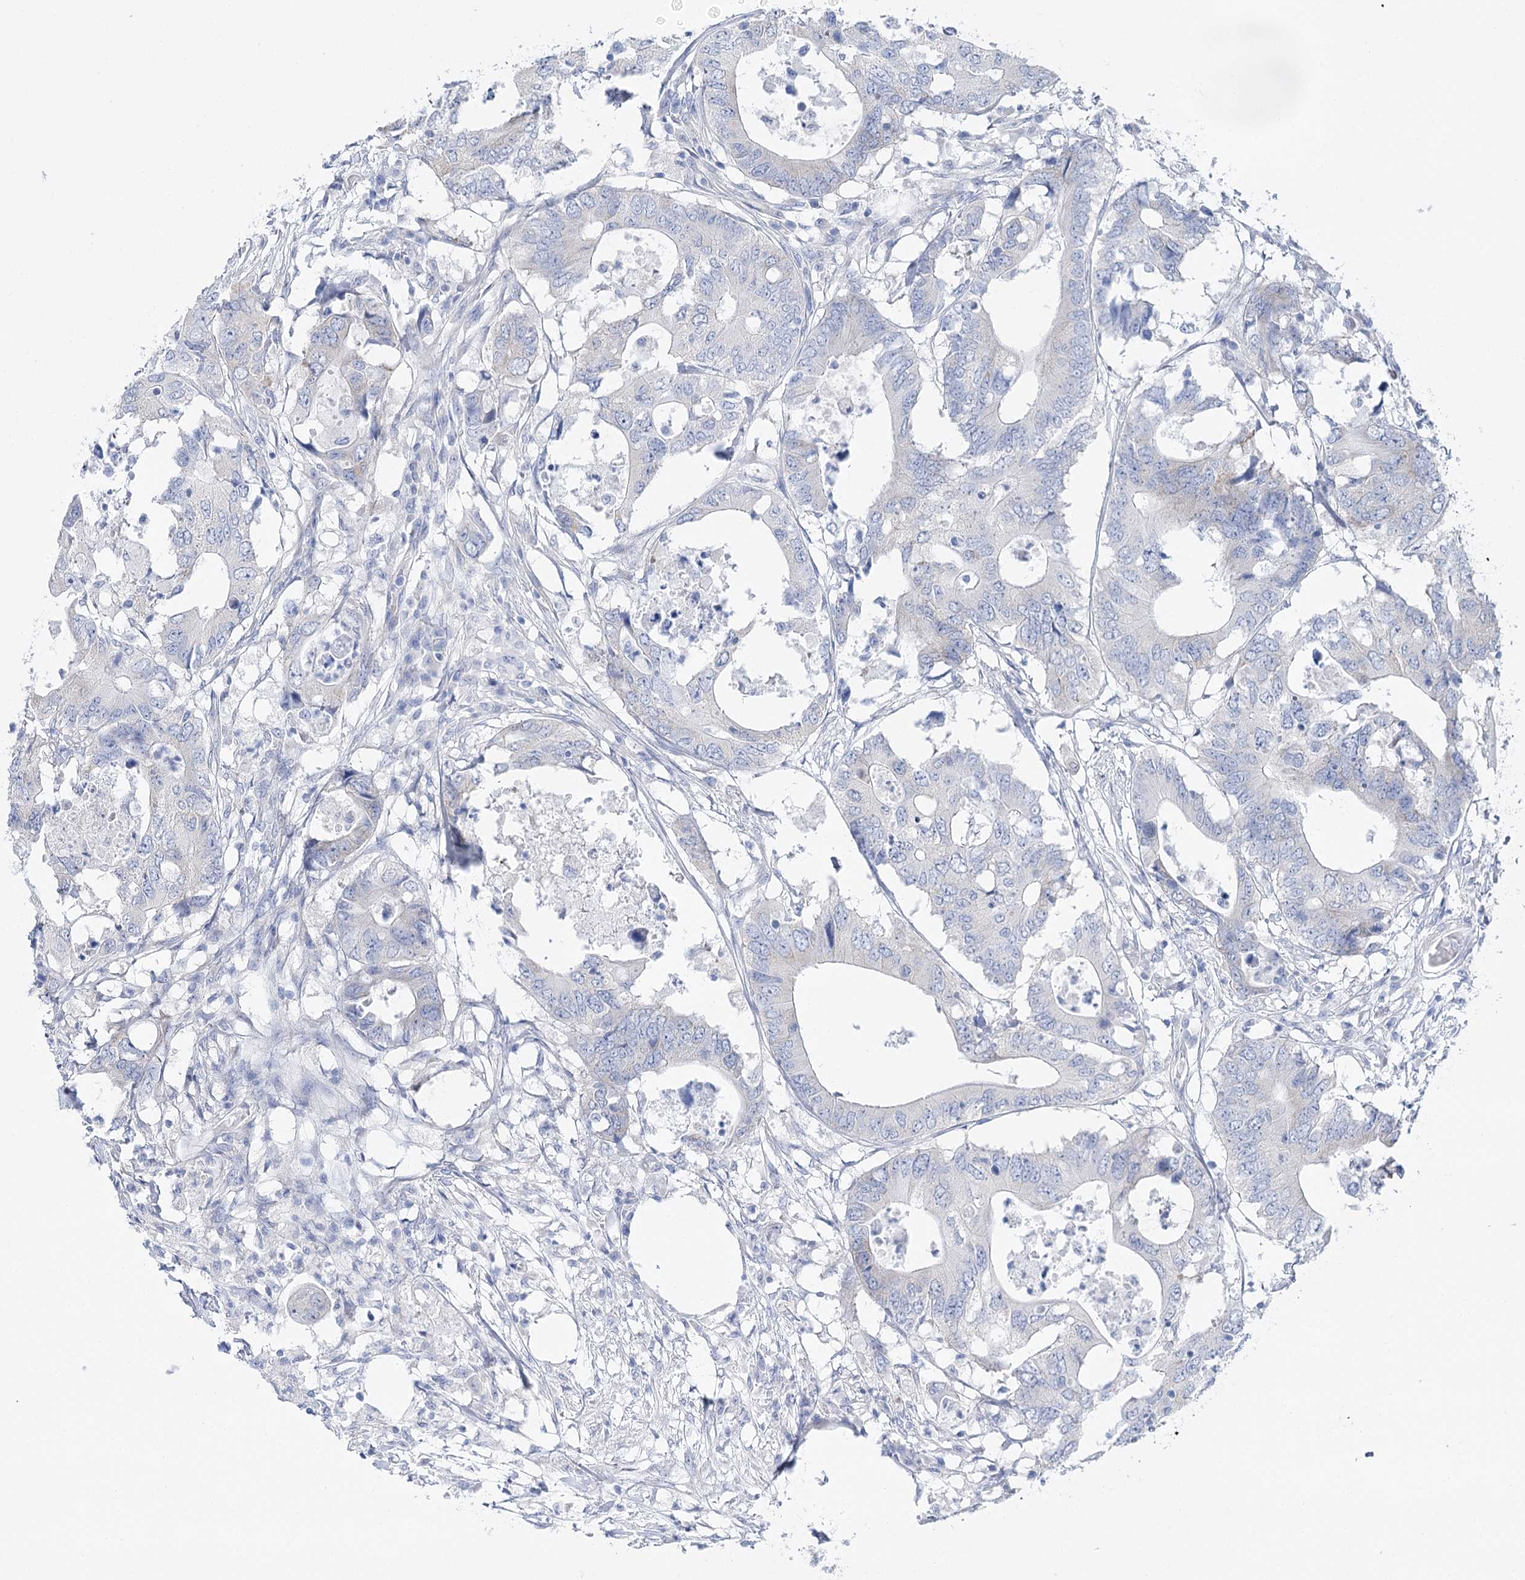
{"staining": {"intensity": "negative", "quantity": "none", "location": "none"}, "tissue": "colorectal cancer", "cell_type": "Tumor cells", "image_type": "cancer", "snomed": [{"axis": "morphology", "description": "Adenocarcinoma, NOS"}, {"axis": "topography", "description": "Colon"}], "caption": "The immunohistochemistry (IHC) image has no significant positivity in tumor cells of adenocarcinoma (colorectal) tissue.", "gene": "CSN3", "patient": {"sex": "male", "age": 71}}